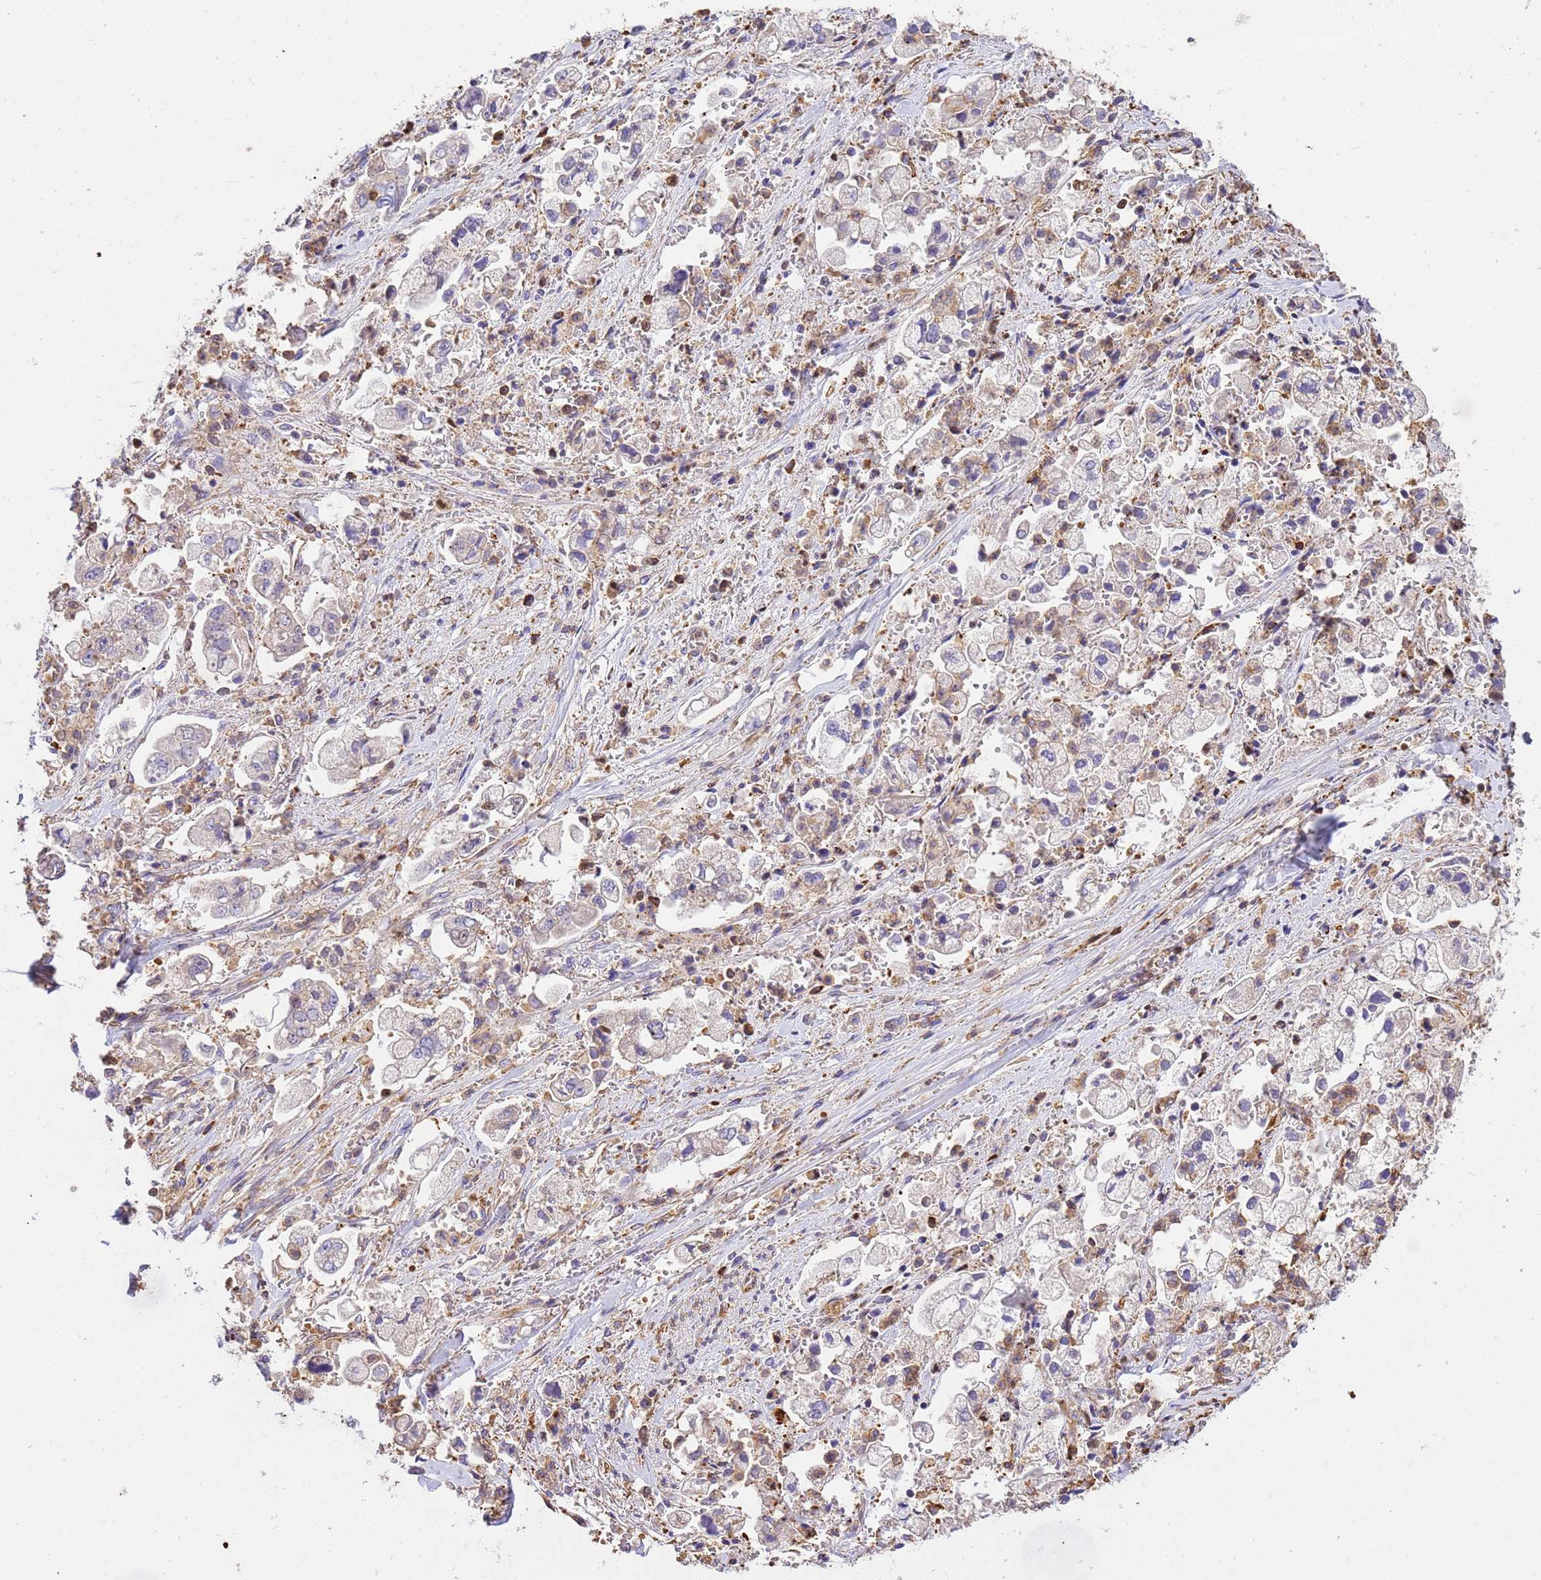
{"staining": {"intensity": "weak", "quantity": "<25%", "location": "cytoplasmic/membranous"}, "tissue": "stomach cancer", "cell_type": "Tumor cells", "image_type": "cancer", "snomed": [{"axis": "morphology", "description": "Adenocarcinoma, NOS"}, {"axis": "topography", "description": "Stomach"}], "caption": "The histopathology image shows no significant positivity in tumor cells of stomach cancer.", "gene": "WDR64", "patient": {"sex": "male", "age": 62}}